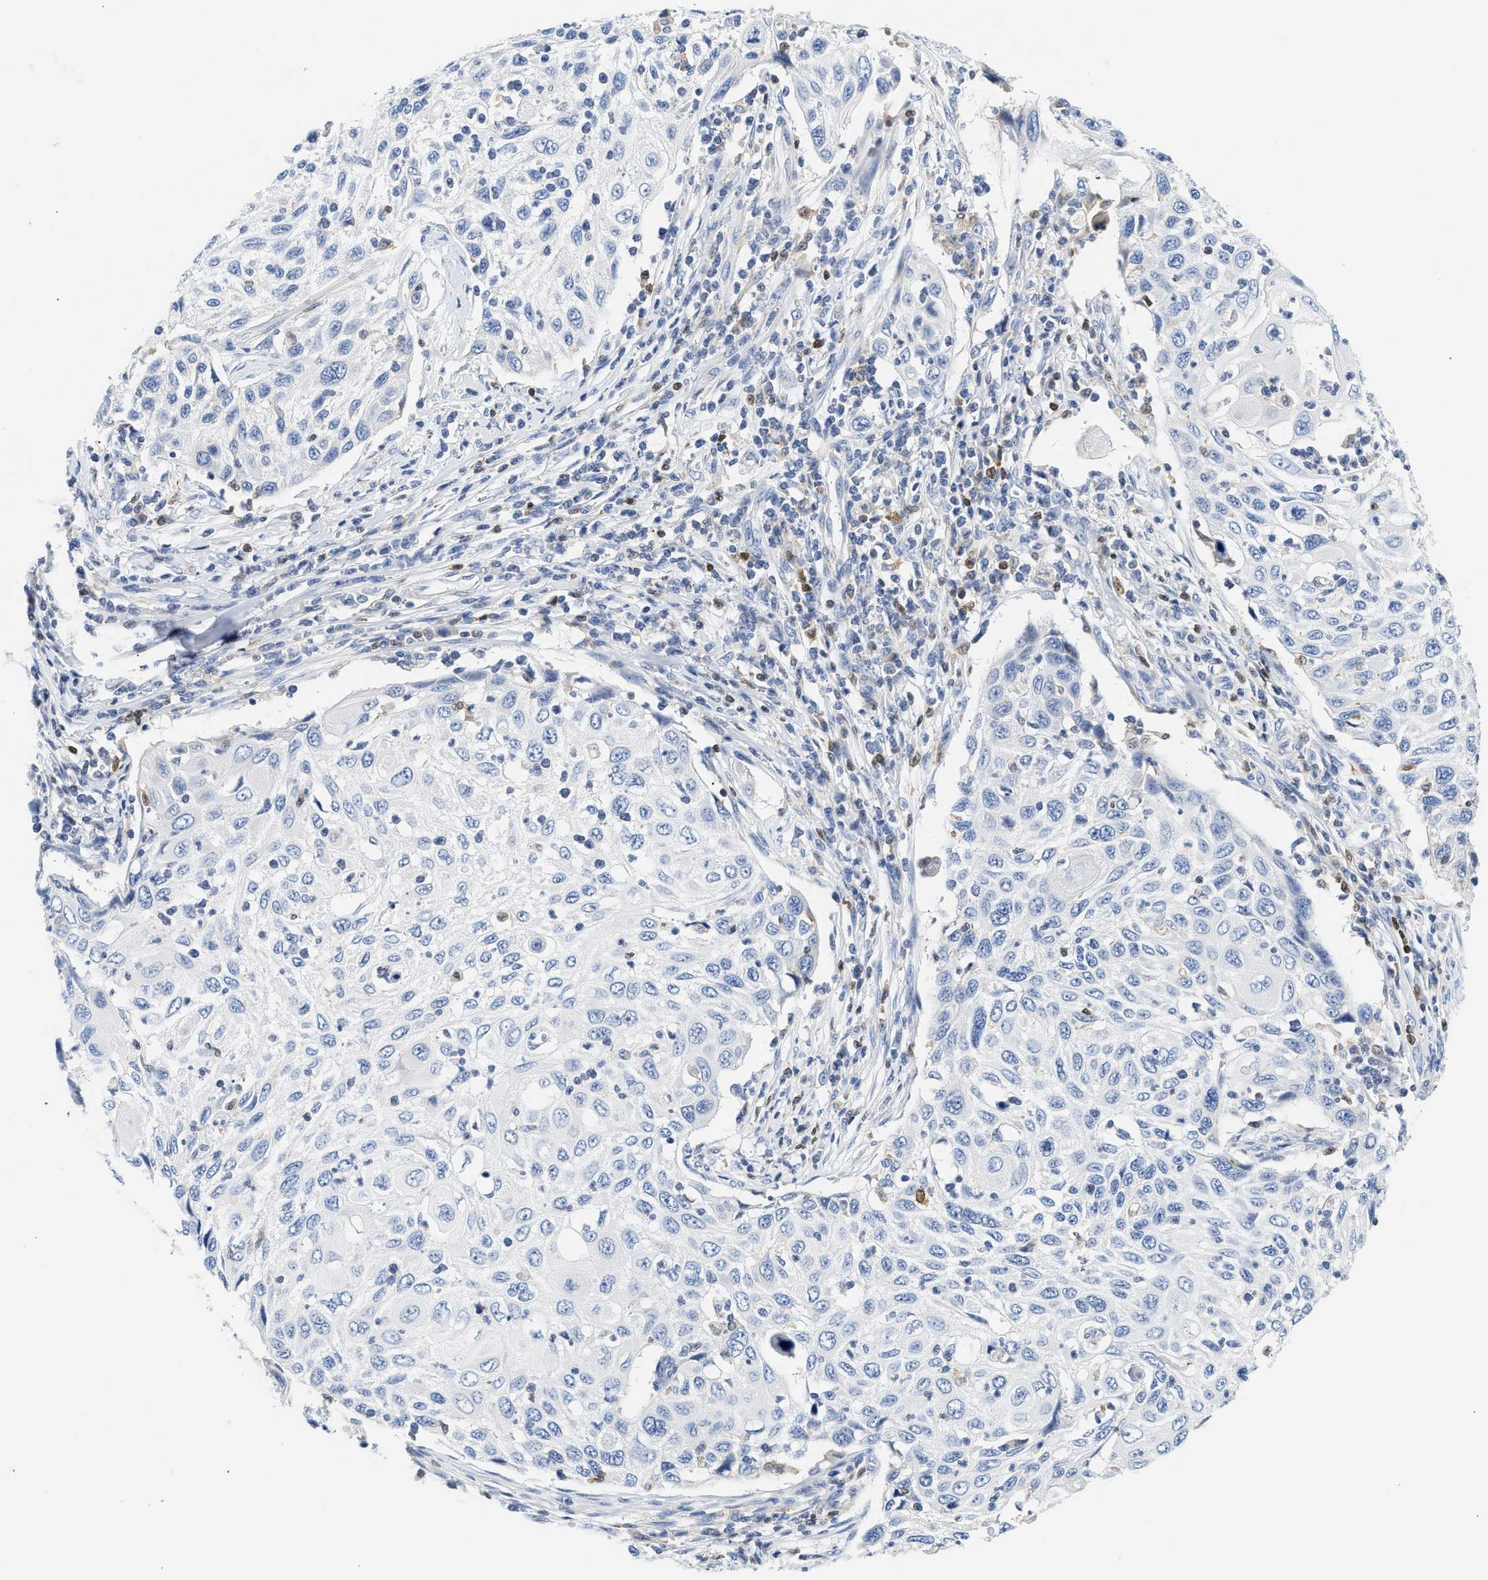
{"staining": {"intensity": "negative", "quantity": "none", "location": "none"}, "tissue": "cervical cancer", "cell_type": "Tumor cells", "image_type": "cancer", "snomed": [{"axis": "morphology", "description": "Squamous cell carcinoma, NOS"}, {"axis": "topography", "description": "Cervix"}], "caption": "High power microscopy photomicrograph of an immunohistochemistry photomicrograph of squamous cell carcinoma (cervical), revealing no significant staining in tumor cells.", "gene": "SLIT2", "patient": {"sex": "female", "age": 70}}